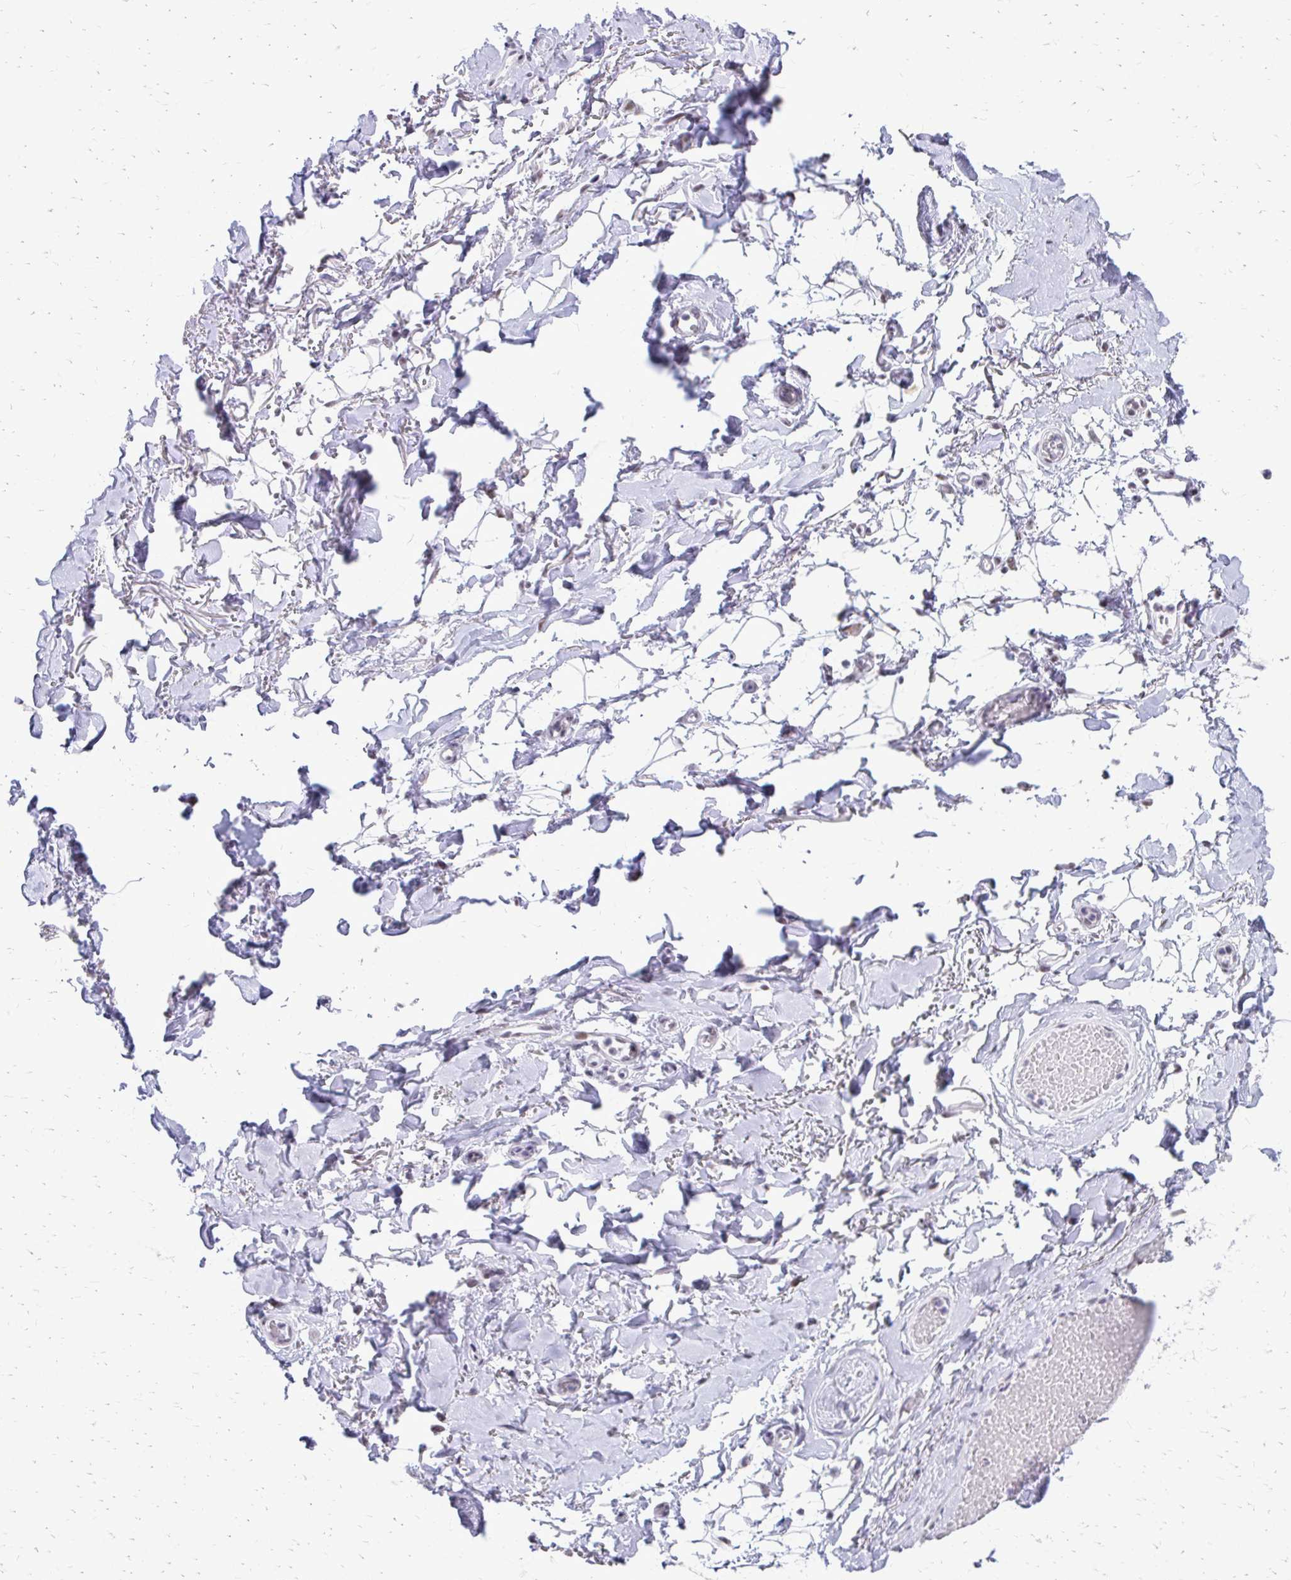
{"staining": {"intensity": "negative", "quantity": "none", "location": "none"}, "tissue": "adipose tissue", "cell_type": "Adipocytes", "image_type": "normal", "snomed": [{"axis": "morphology", "description": "Normal tissue, NOS"}, {"axis": "topography", "description": "Anal"}, {"axis": "topography", "description": "Peripheral nerve tissue"}], "caption": "Human adipose tissue stained for a protein using immunohistochemistry (IHC) demonstrates no expression in adipocytes.", "gene": "SS18", "patient": {"sex": "male", "age": 78}}